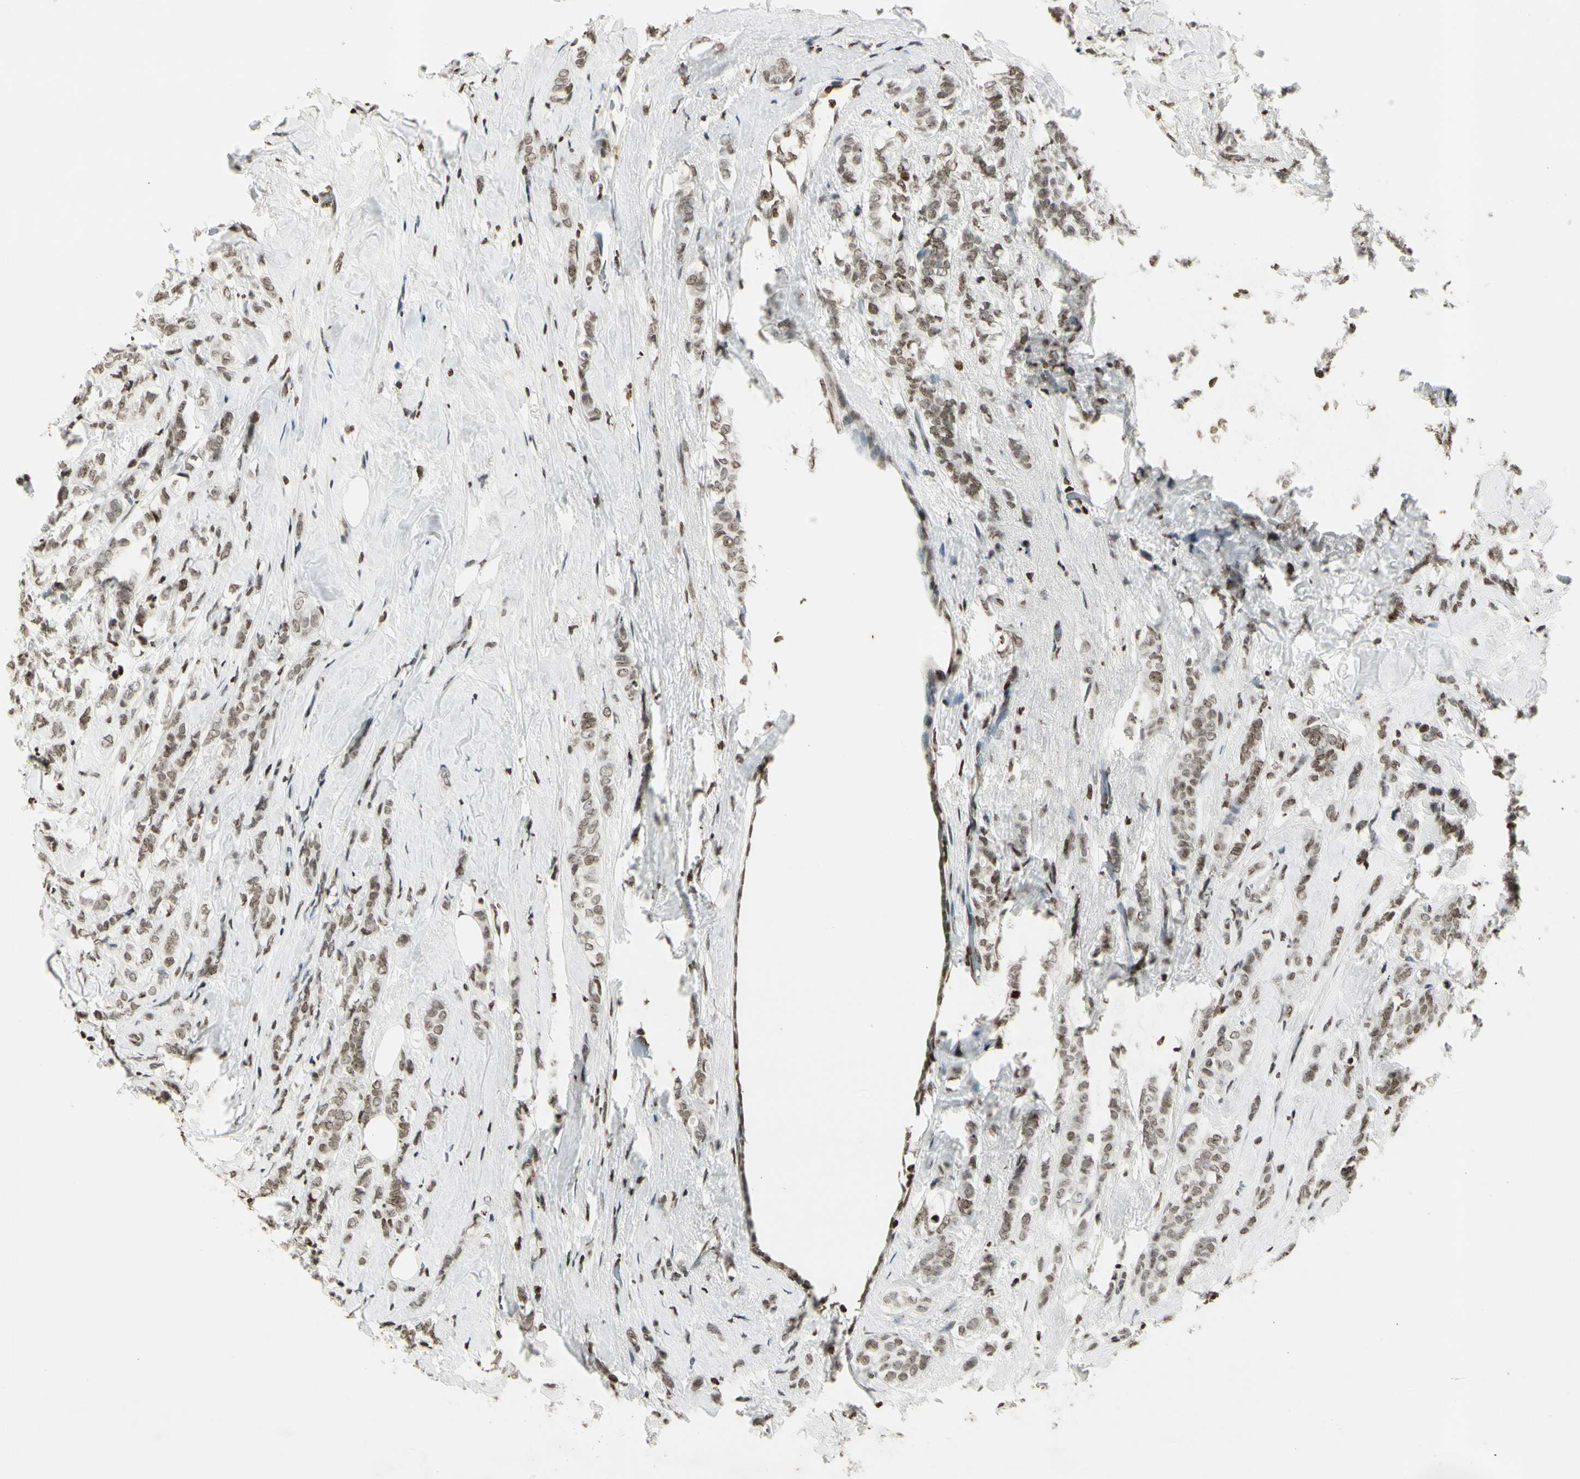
{"staining": {"intensity": "weak", "quantity": ">75%", "location": "nuclear"}, "tissue": "breast cancer", "cell_type": "Tumor cells", "image_type": "cancer", "snomed": [{"axis": "morphology", "description": "Lobular carcinoma"}, {"axis": "topography", "description": "Breast"}], "caption": "DAB immunohistochemical staining of human breast lobular carcinoma shows weak nuclear protein positivity in about >75% of tumor cells.", "gene": "RORA", "patient": {"sex": "female", "age": 60}}